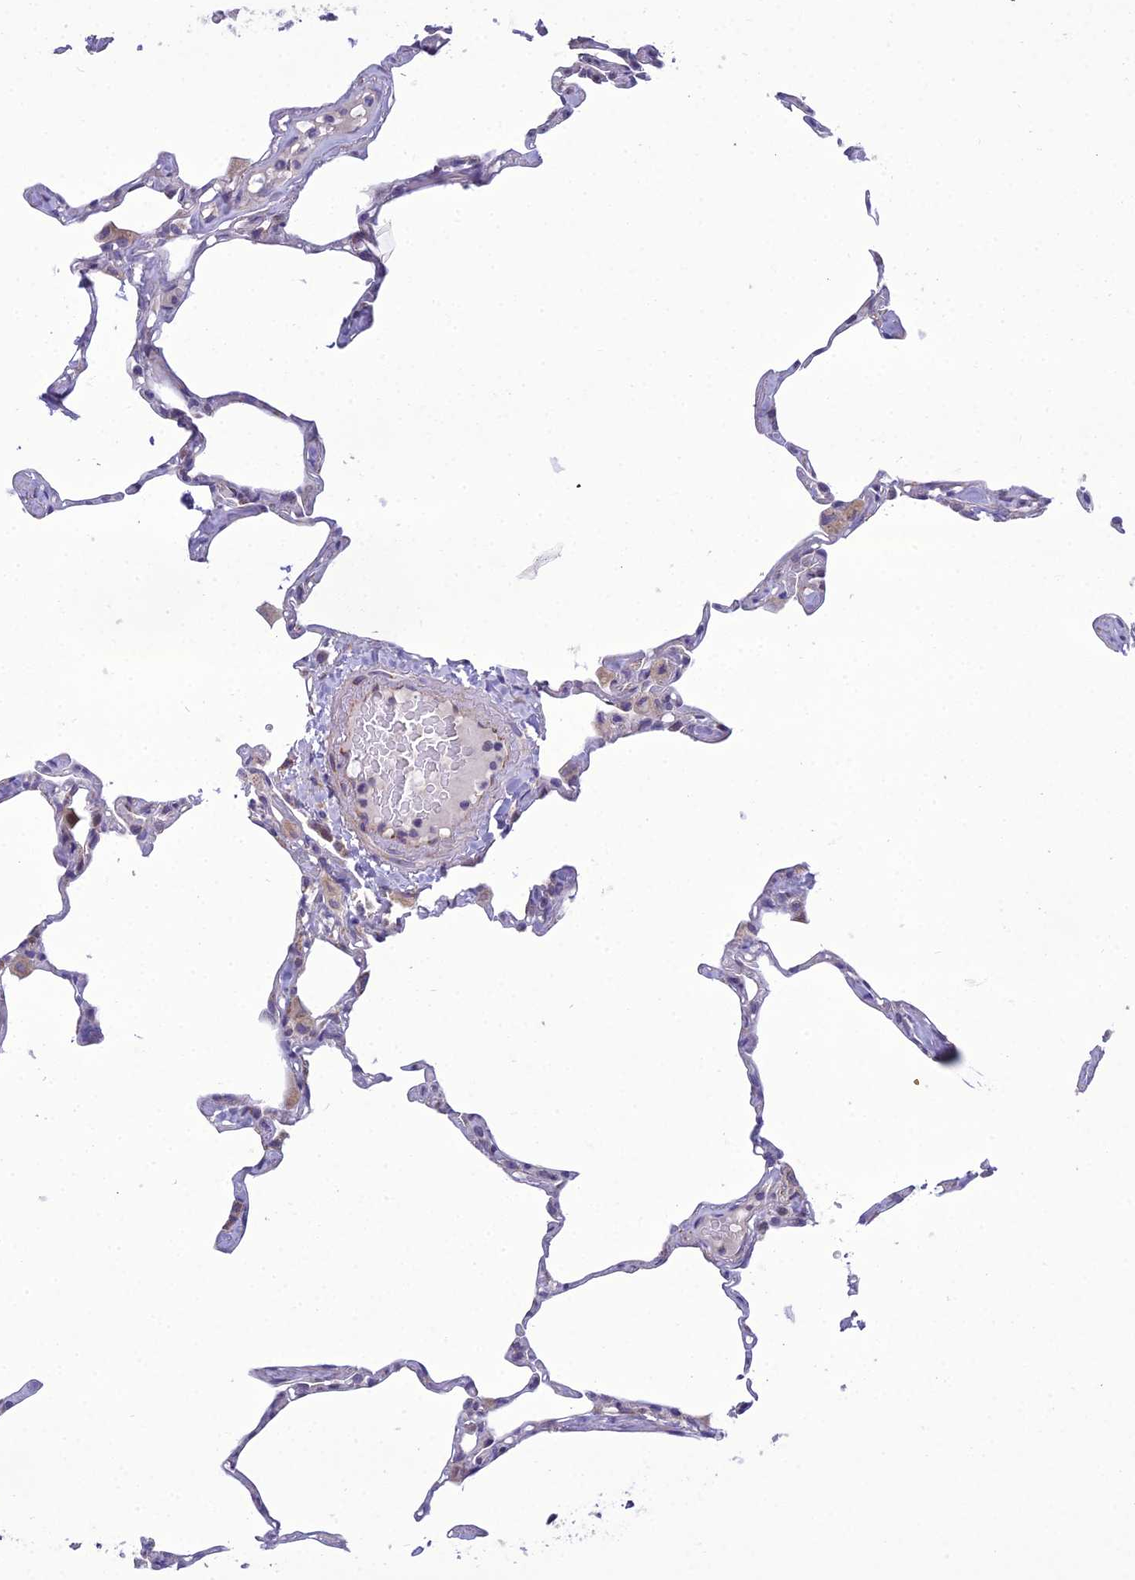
{"staining": {"intensity": "weak", "quantity": "<25%", "location": "cytoplasmic/membranous"}, "tissue": "lung", "cell_type": "Alveolar cells", "image_type": "normal", "snomed": [{"axis": "morphology", "description": "Normal tissue, NOS"}, {"axis": "topography", "description": "Lung"}], "caption": "Micrograph shows no significant protein expression in alveolar cells of benign lung. Nuclei are stained in blue.", "gene": "NODAL", "patient": {"sex": "male", "age": 65}}